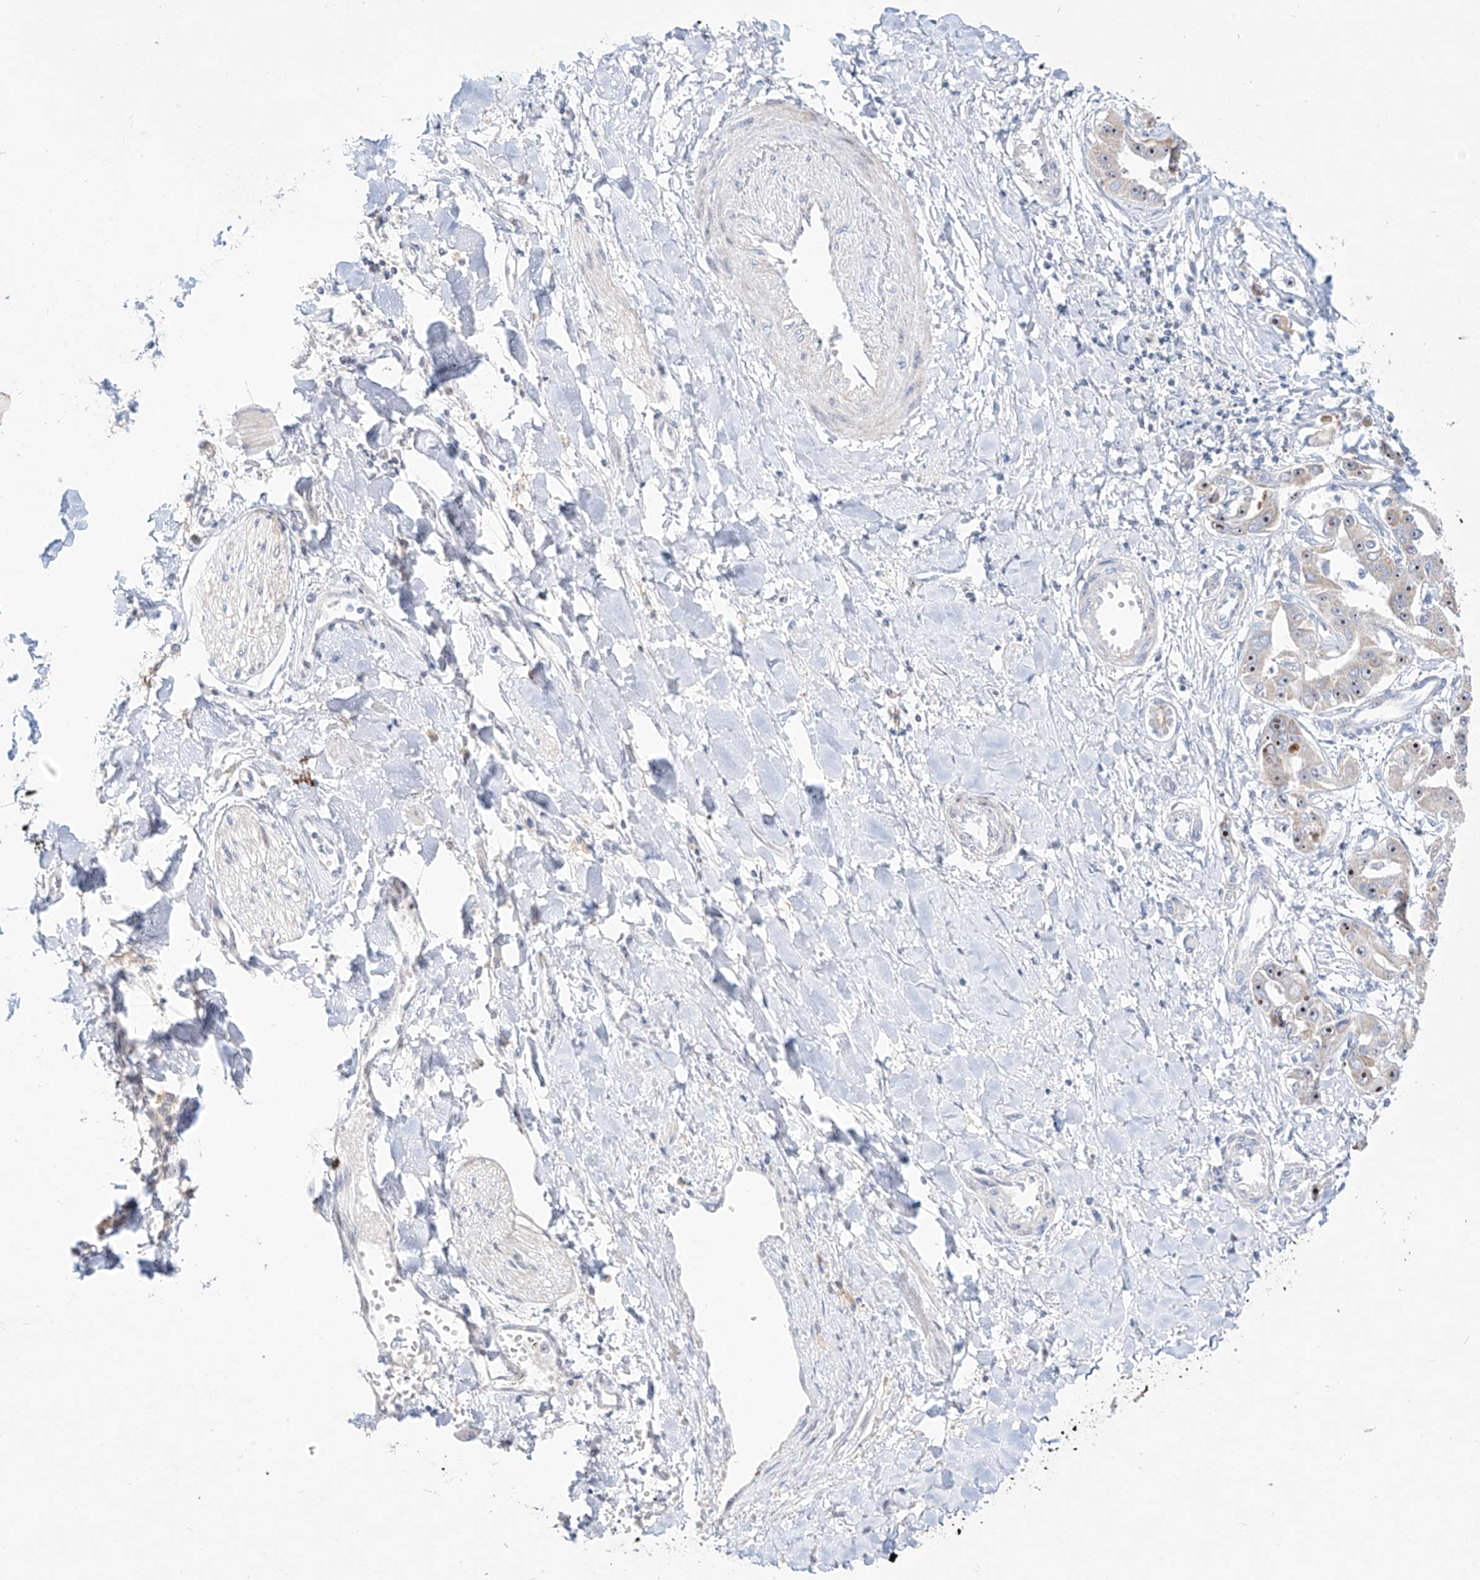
{"staining": {"intensity": "moderate", "quantity": "<25%", "location": "nuclear"}, "tissue": "liver cancer", "cell_type": "Tumor cells", "image_type": "cancer", "snomed": [{"axis": "morphology", "description": "Cholangiocarcinoma"}, {"axis": "topography", "description": "Liver"}], "caption": "There is low levels of moderate nuclear staining in tumor cells of liver cholangiocarcinoma, as demonstrated by immunohistochemical staining (brown color).", "gene": "SNU13", "patient": {"sex": "male", "age": 59}}